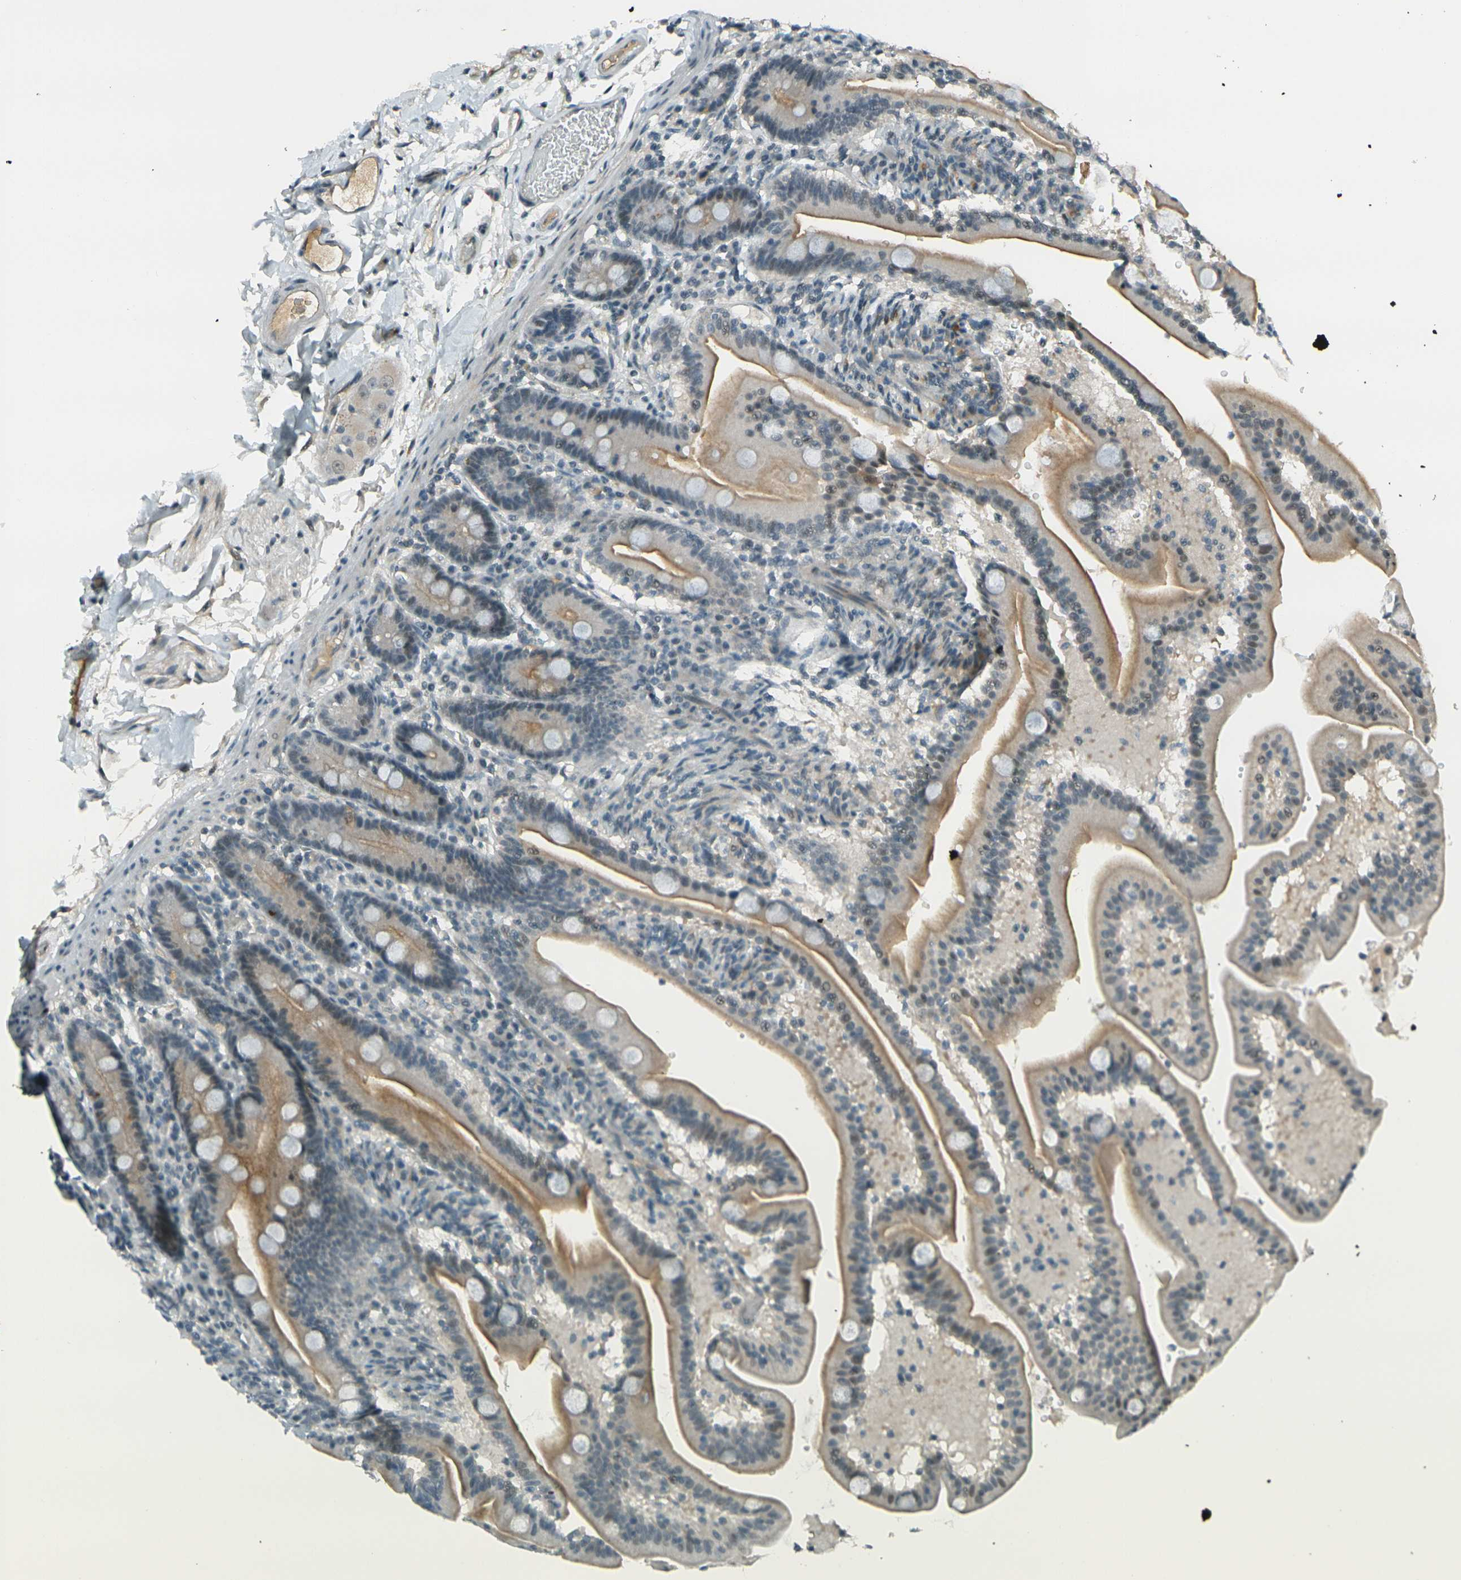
{"staining": {"intensity": "moderate", "quantity": "25%-75%", "location": "cytoplasmic/membranous"}, "tissue": "duodenum", "cell_type": "Glandular cells", "image_type": "normal", "snomed": [{"axis": "morphology", "description": "Normal tissue, NOS"}, {"axis": "topography", "description": "Duodenum"}], "caption": "This image demonstrates IHC staining of benign duodenum, with medium moderate cytoplasmic/membranous staining in about 25%-75% of glandular cells.", "gene": "GPR19", "patient": {"sex": "male", "age": 54}}